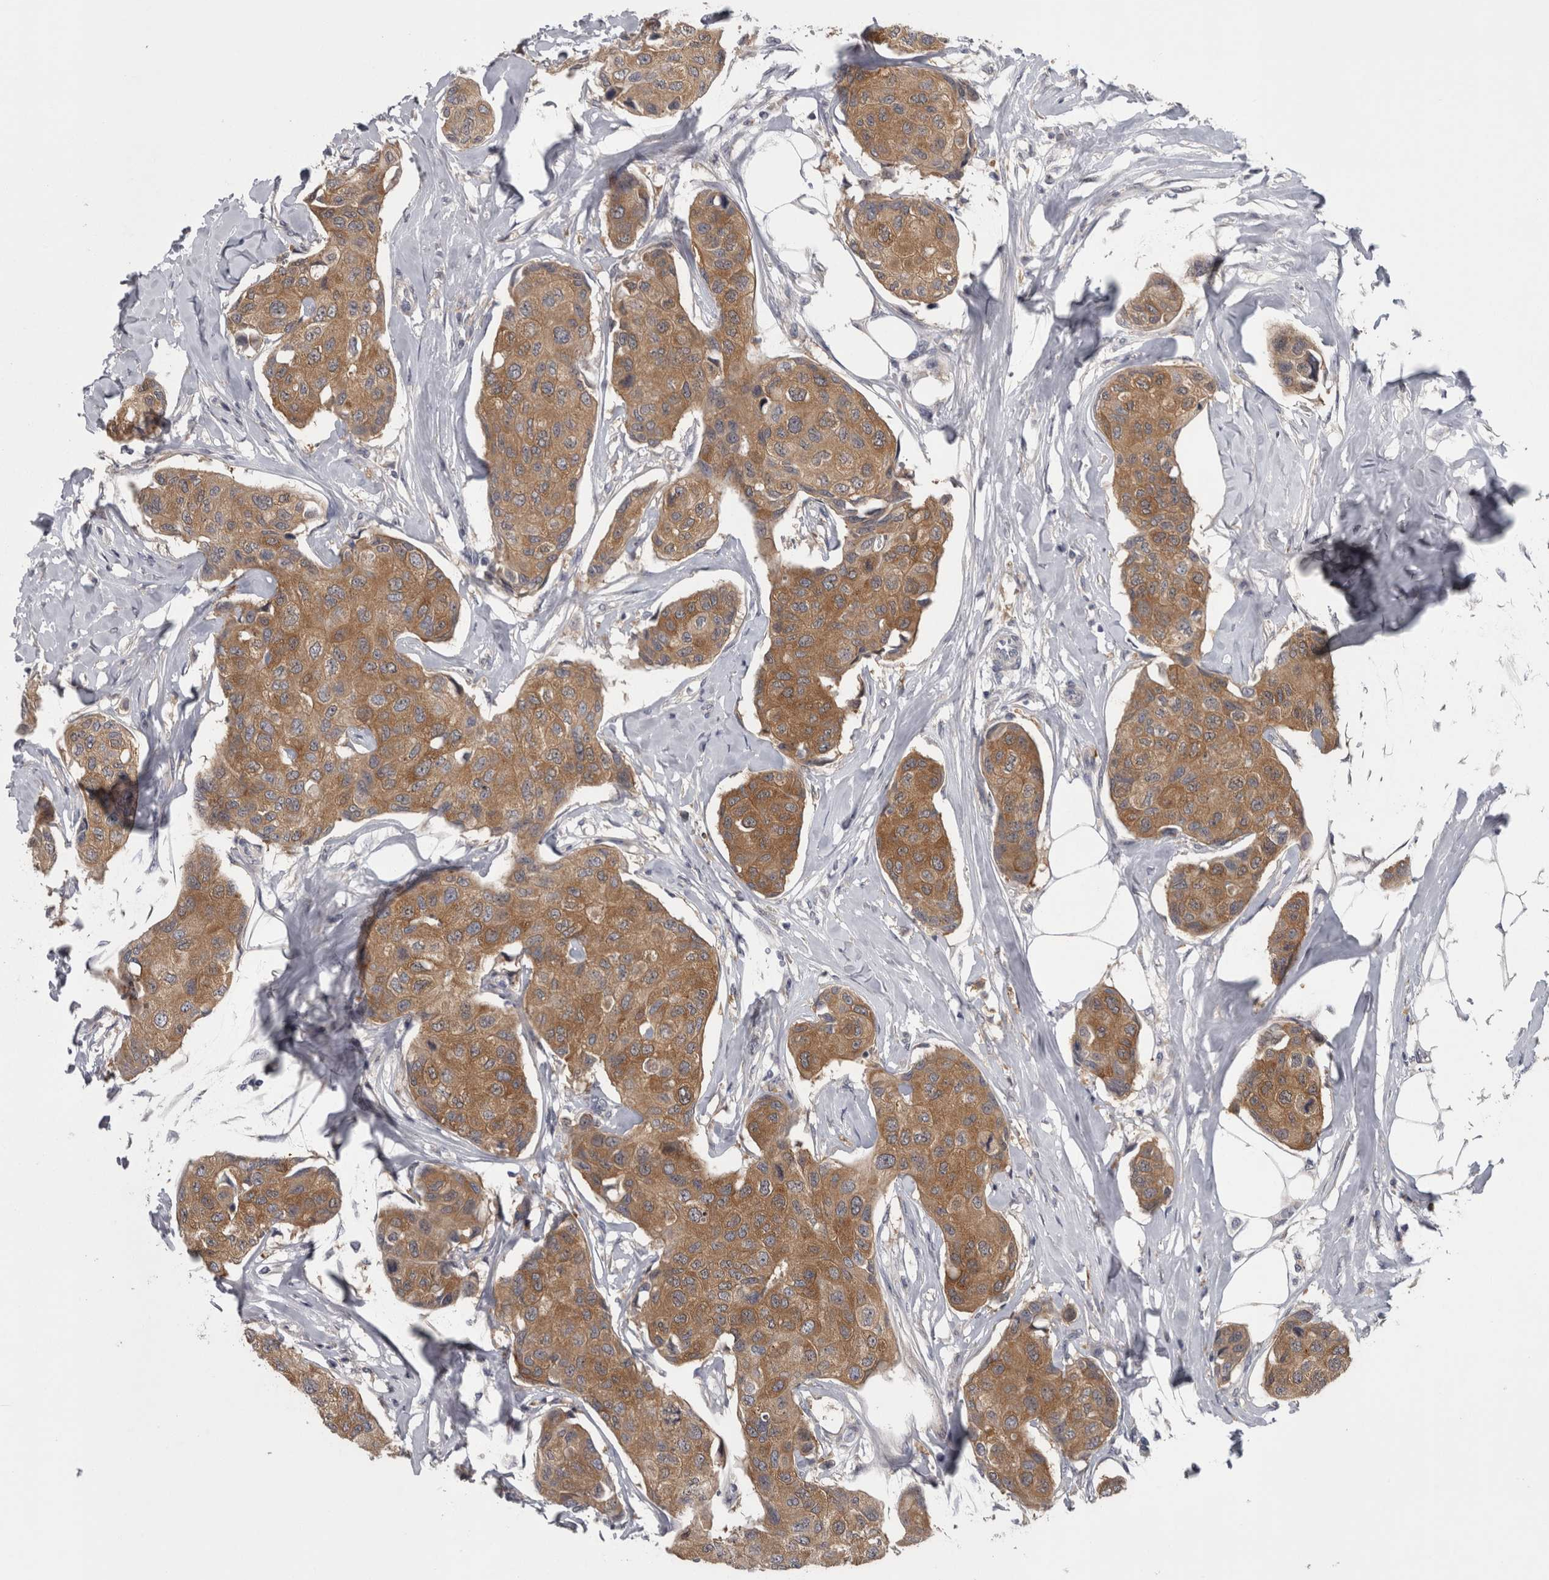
{"staining": {"intensity": "moderate", "quantity": ">75%", "location": "cytoplasmic/membranous"}, "tissue": "breast cancer", "cell_type": "Tumor cells", "image_type": "cancer", "snomed": [{"axis": "morphology", "description": "Duct carcinoma"}, {"axis": "topography", "description": "Breast"}], "caption": "High-power microscopy captured an IHC photomicrograph of breast cancer, revealing moderate cytoplasmic/membranous staining in approximately >75% of tumor cells. The staining was performed using DAB to visualize the protein expression in brown, while the nuclei were stained in blue with hematoxylin (Magnification: 20x).", "gene": "PRKCI", "patient": {"sex": "female", "age": 80}}